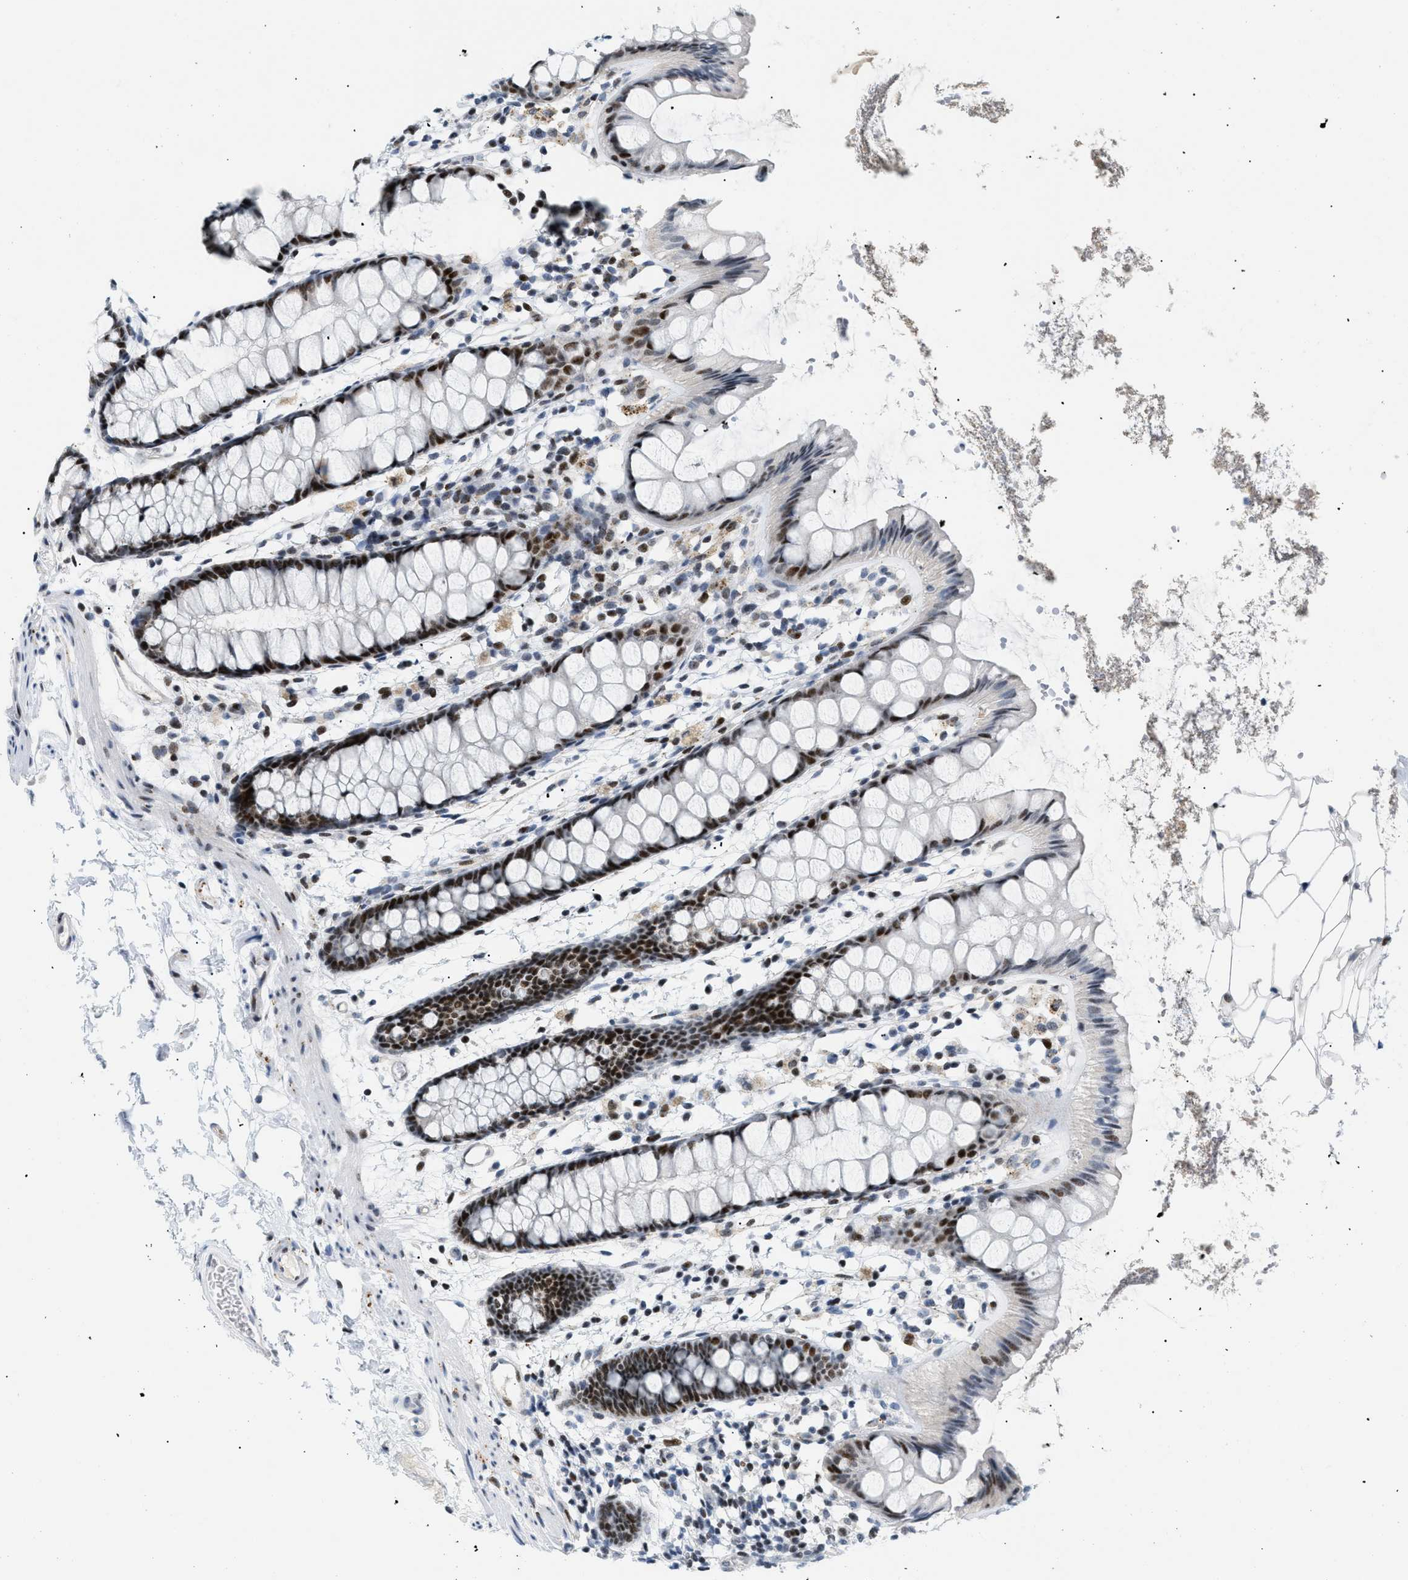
{"staining": {"intensity": "strong", "quantity": ">75%", "location": "nuclear"}, "tissue": "rectum", "cell_type": "Glandular cells", "image_type": "normal", "snomed": [{"axis": "morphology", "description": "Normal tissue, NOS"}, {"axis": "topography", "description": "Rectum"}], "caption": "Protein staining reveals strong nuclear staining in about >75% of glandular cells in unremarkable rectum. (Brightfield microscopy of DAB IHC at high magnification).", "gene": "MED1", "patient": {"sex": "female", "age": 66}}